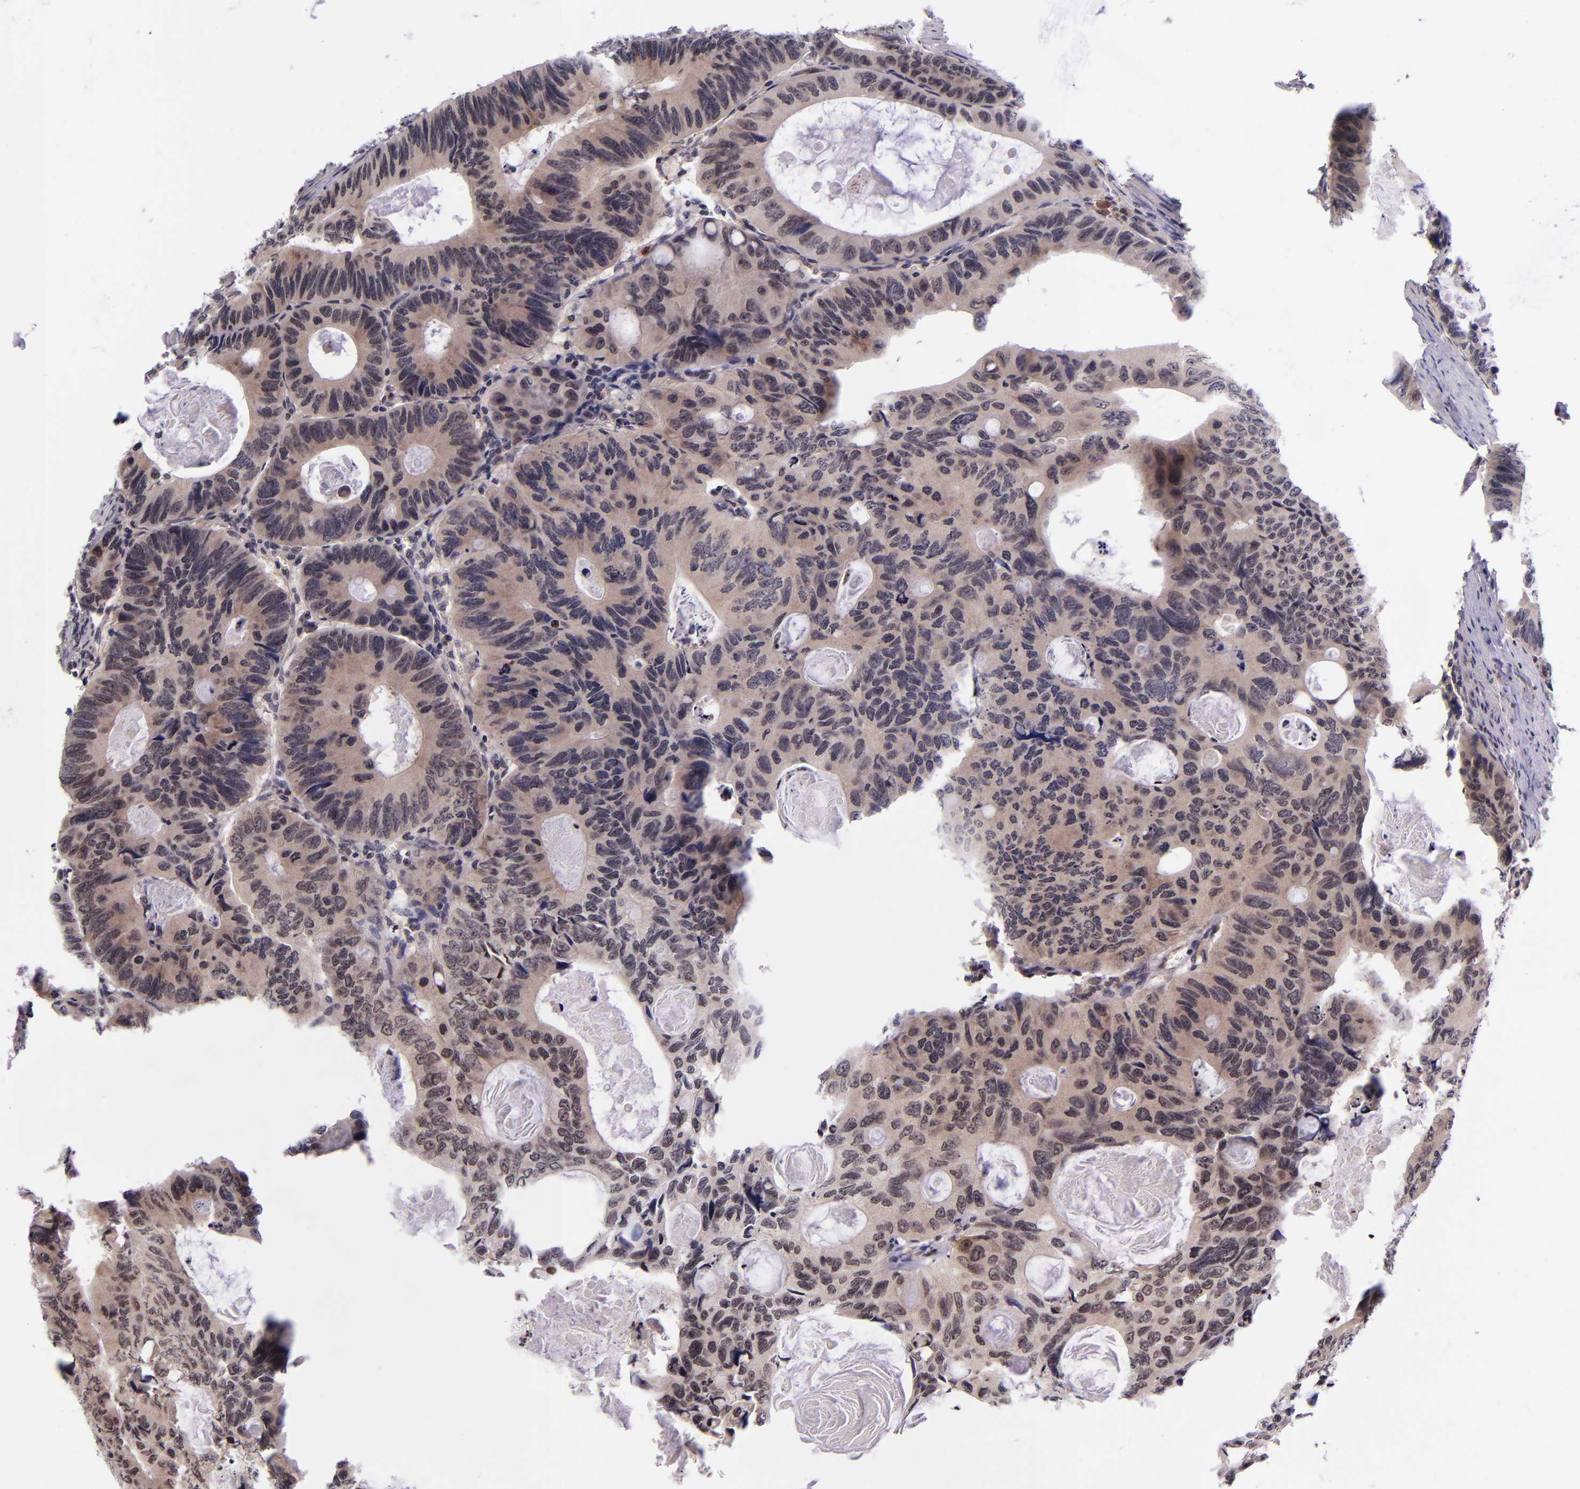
{"staining": {"intensity": "weak", "quantity": ">75%", "location": "cytoplasmic/membranous"}, "tissue": "colorectal cancer", "cell_type": "Tumor cells", "image_type": "cancer", "snomed": [{"axis": "morphology", "description": "Adenocarcinoma, NOS"}, {"axis": "topography", "description": "Colon"}], "caption": "An immunohistochemistry (IHC) image of tumor tissue is shown. Protein staining in brown highlights weak cytoplasmic/membranous positivity in colorectal cancer (adenocarcinoma) within tumor cells. Nuclei are stained in blue.", "gene": "SELL", "patient": {"sex": "female", "age": 55}}